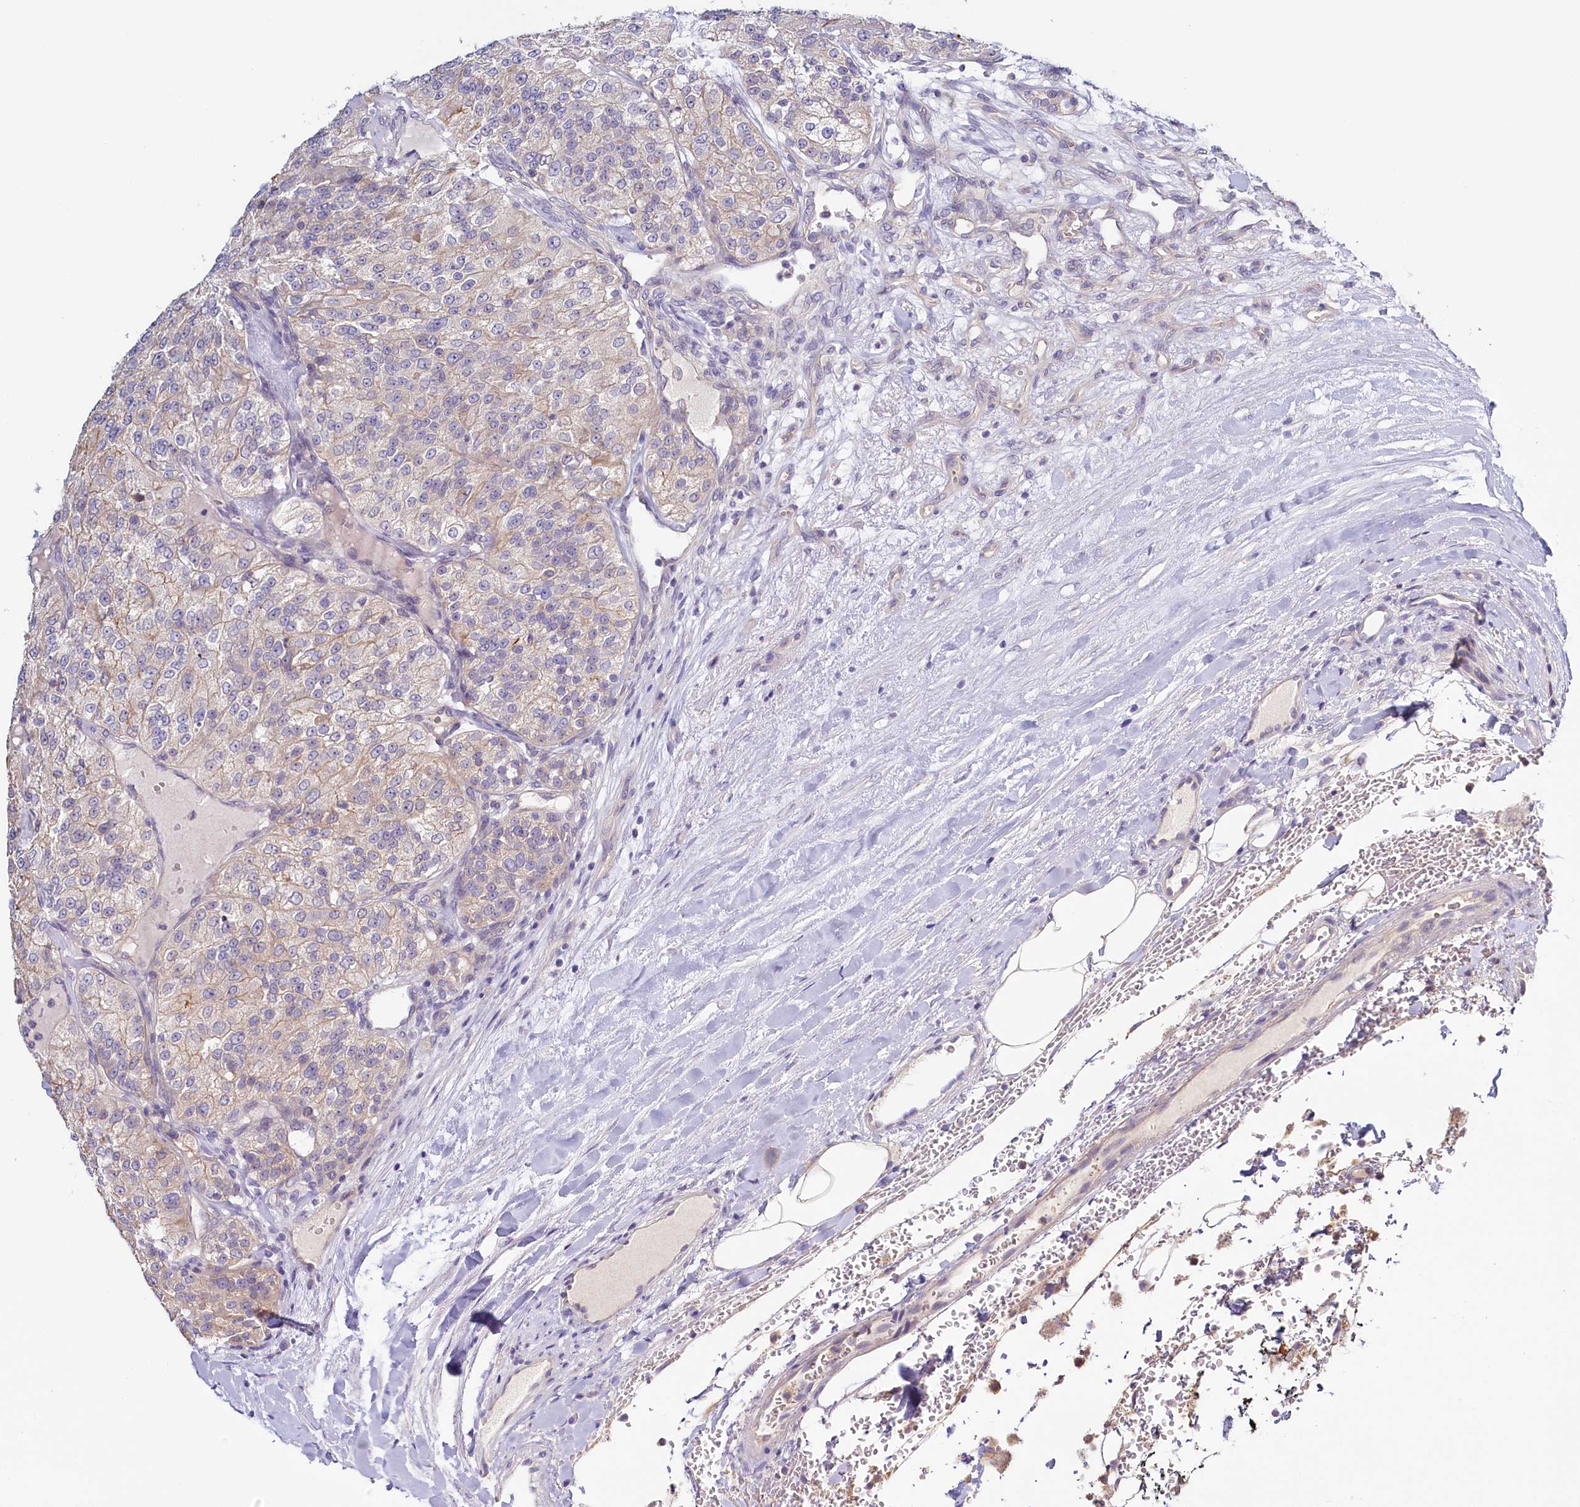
{"staining": {"intensity": "weak", "quantity": "25%-75%", "location": "cytoplasmic/membranous"}, "tissue": "renal cancer", "cell_type": "Tumor cells", "image_type": "cancer", "snomed": [{"axis": "morphology", "description": "Adenocarcinoma, NOS"}, {"axis": "topography", "description": "Kidney"}], "caption": "Tumor cells show weak cytoplasmic/membranous staining in approximately 25%-75% of cells in adenocarcinoma (renal).", "gene": "PDE6D", "patient": {"sex": "female", "age": 63}}